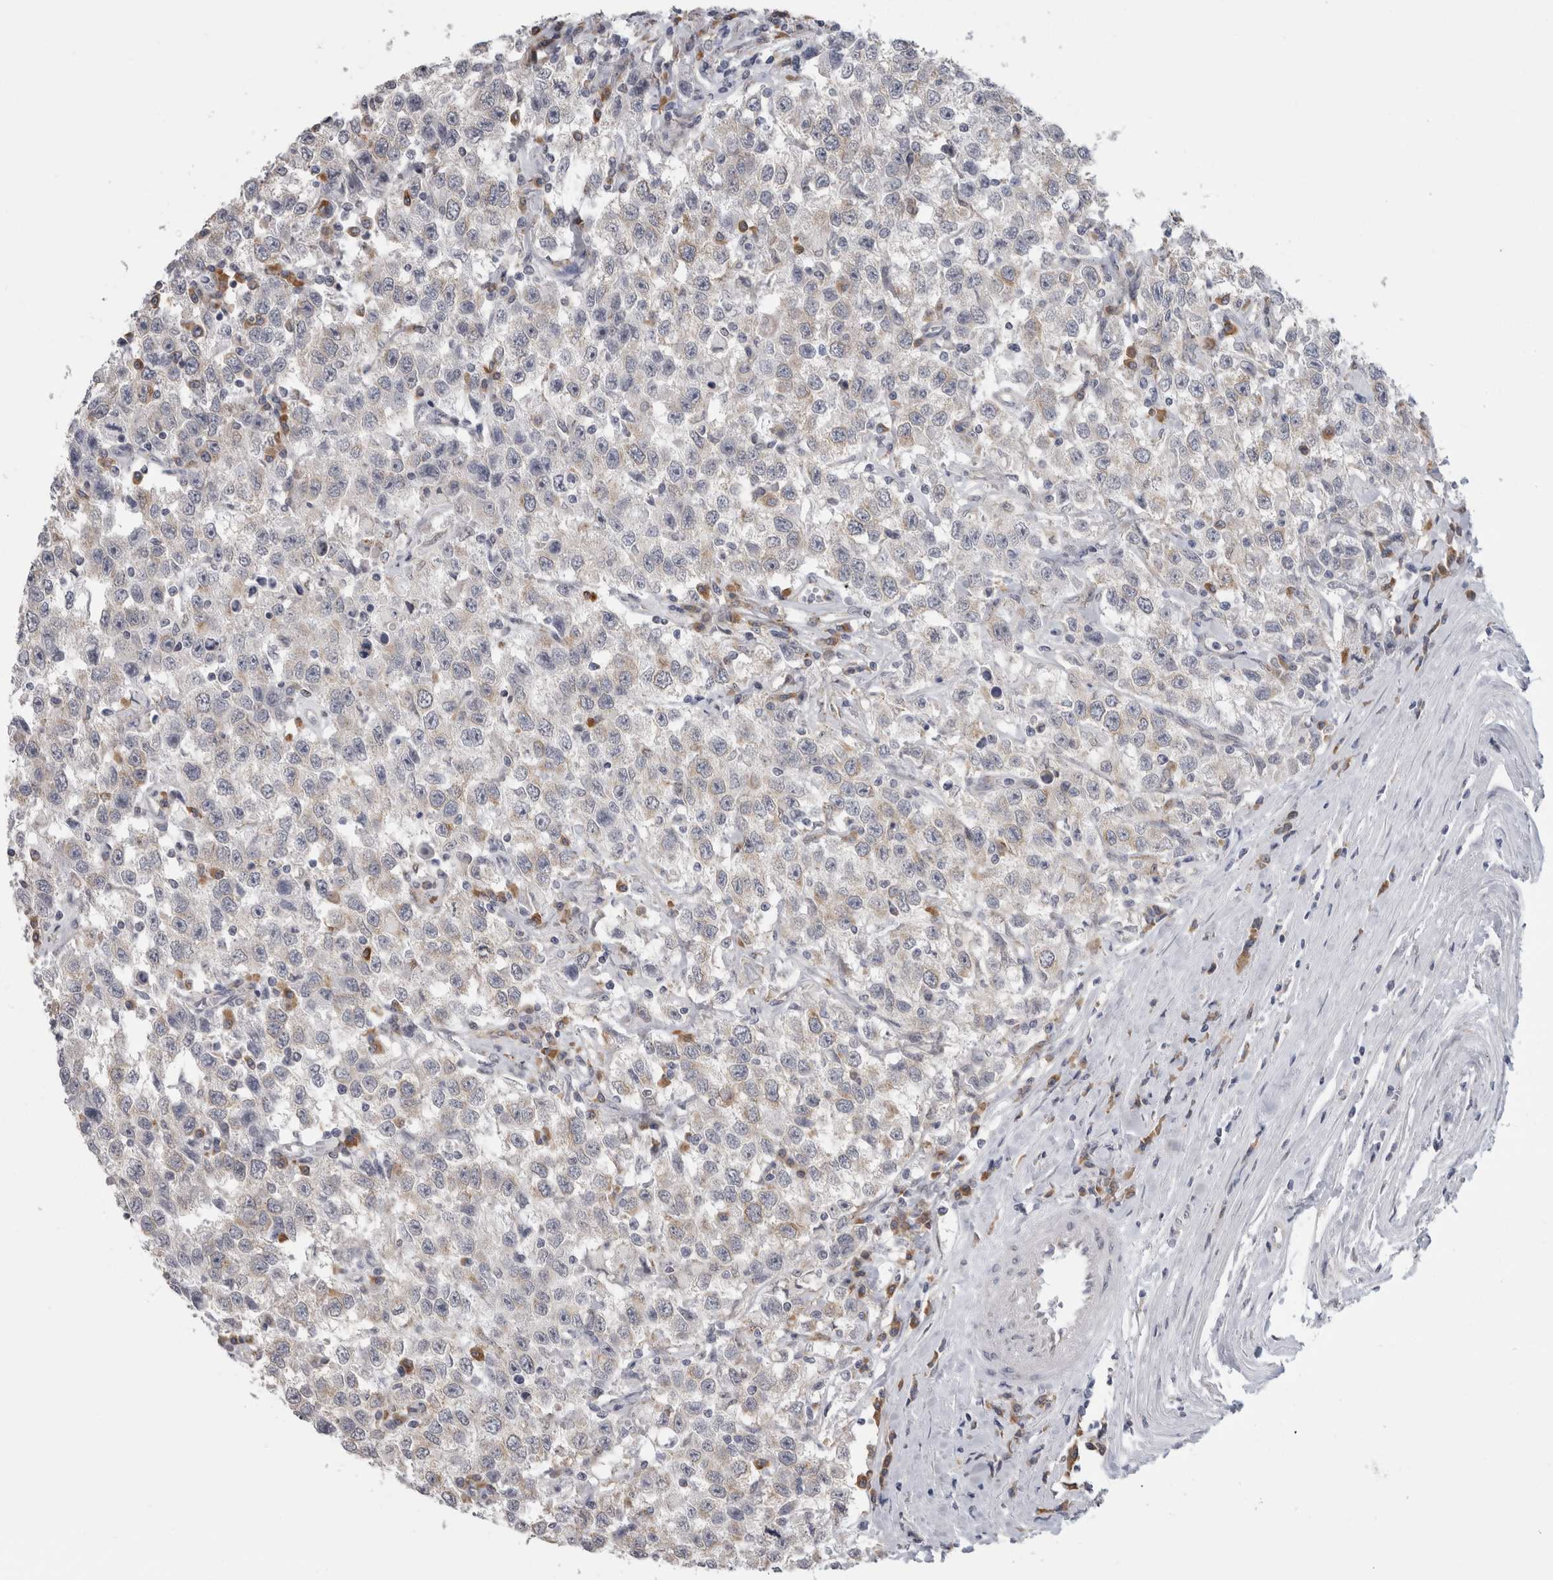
{"staining": {"intensity": "weak", "quantity": "<25%", "location": "cytoplasmic/membranous"}, "tissue": "testis cancer", "cell_type": "Tumor cells", "image_type": "cancer", "snomed": [{"axis": "morphology", "description": "Seminoma, NOS"}, {"axis": "topography", "description": "Testis"}], "caption": "Immunohistochemical staining of seminoma (testis) shows no significant staining in tumor cells.", "gene": "TMEM242", "patient": {"sex": "male", "age": 41}}